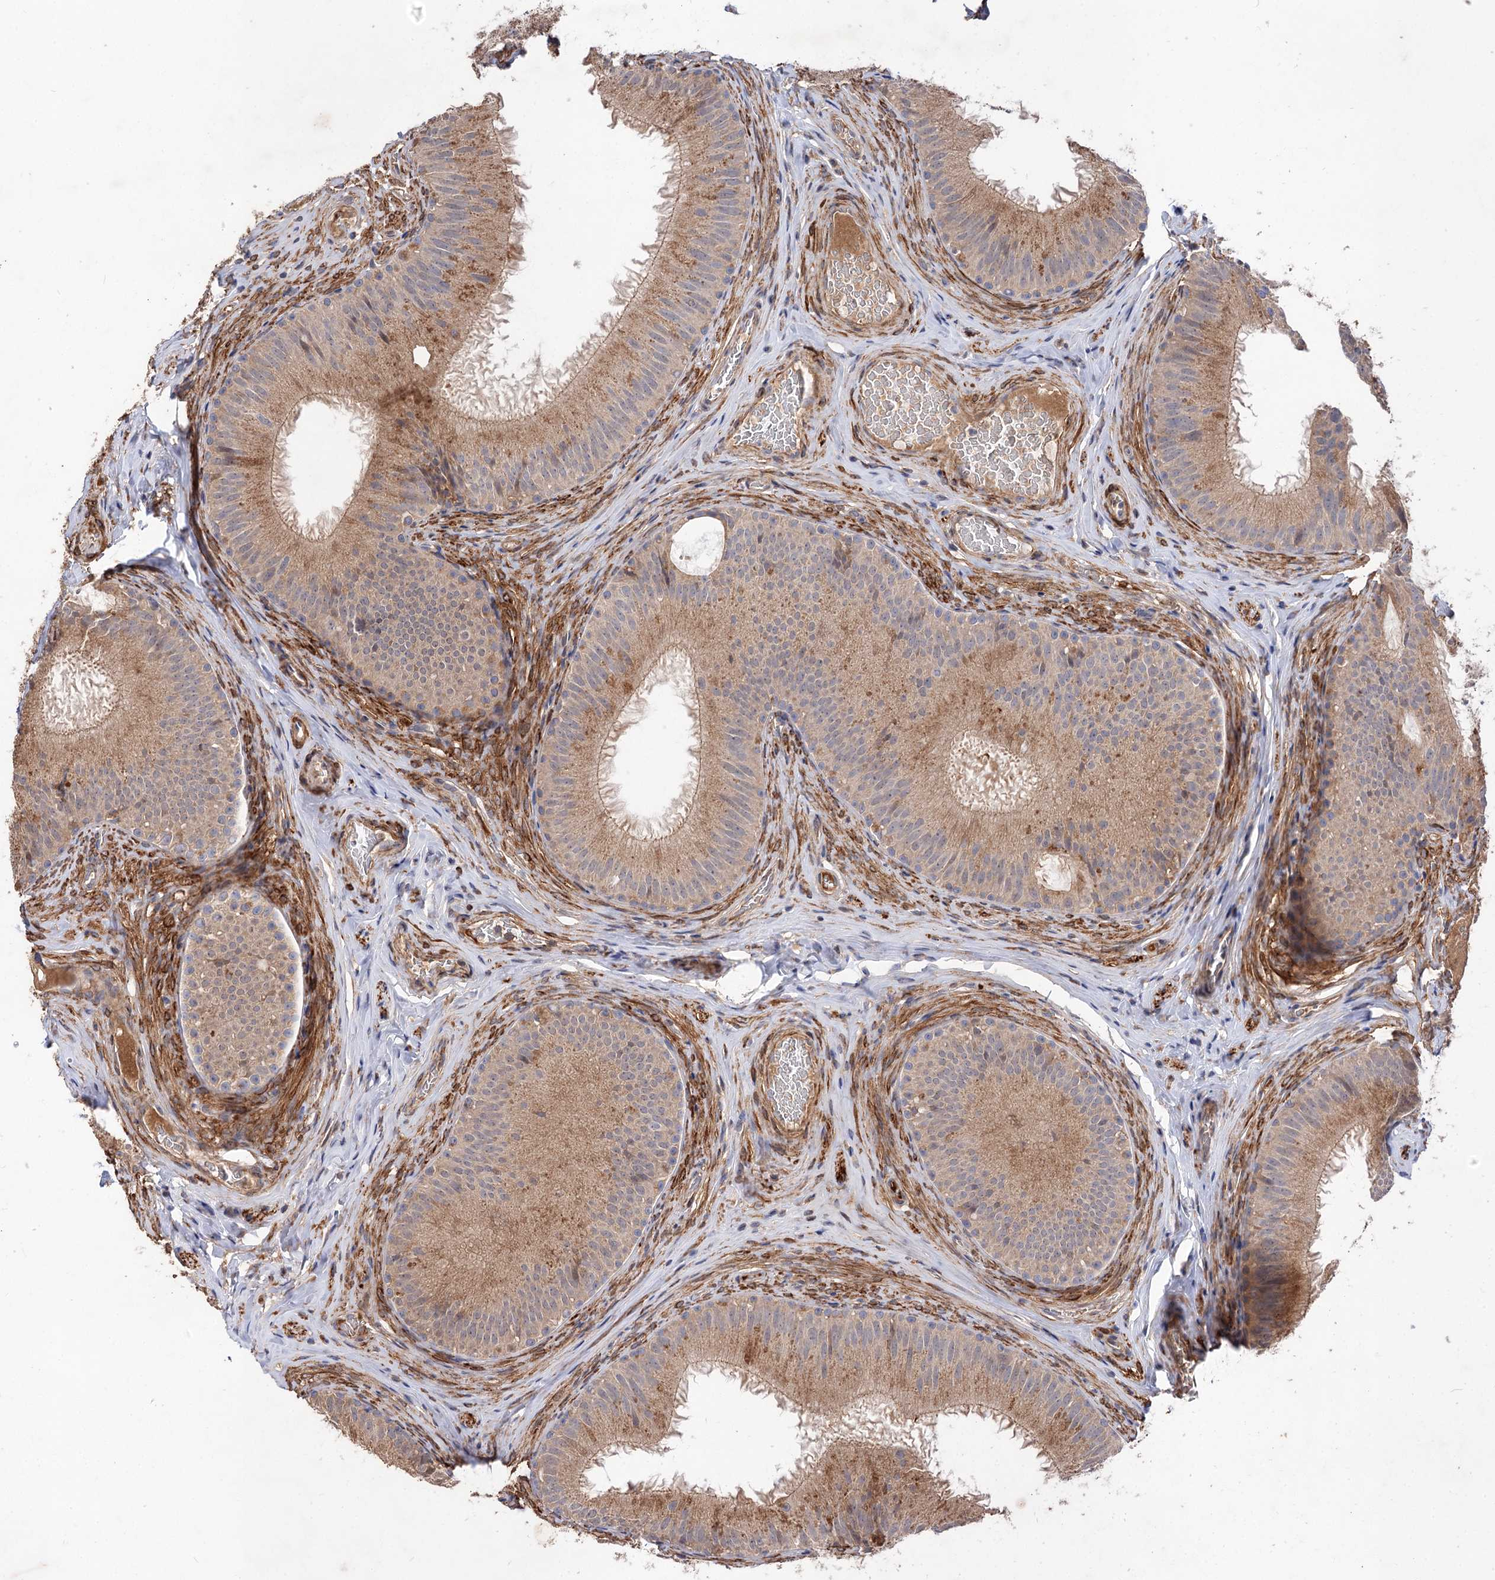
{"staining": {"intensity": "moderate", "quantity": ">75%", "location": "cytoplasmic/membranous"}, "tissue": "epididymis", "cell_type": "Glandular cells", "image_type": "normal", "snomed": [{"axis": "morphology", "description": "Normal tissue, NOS"}, {"axis": "topography", "description": "Epididymis"}], "caption": "Glandular cells demonstrate moderate cytoplasmic/membranous expression in about >75% of cells in normal epididymis.", "gene": "FBXW8", "patient": {"sex": "male", "age": 34}}